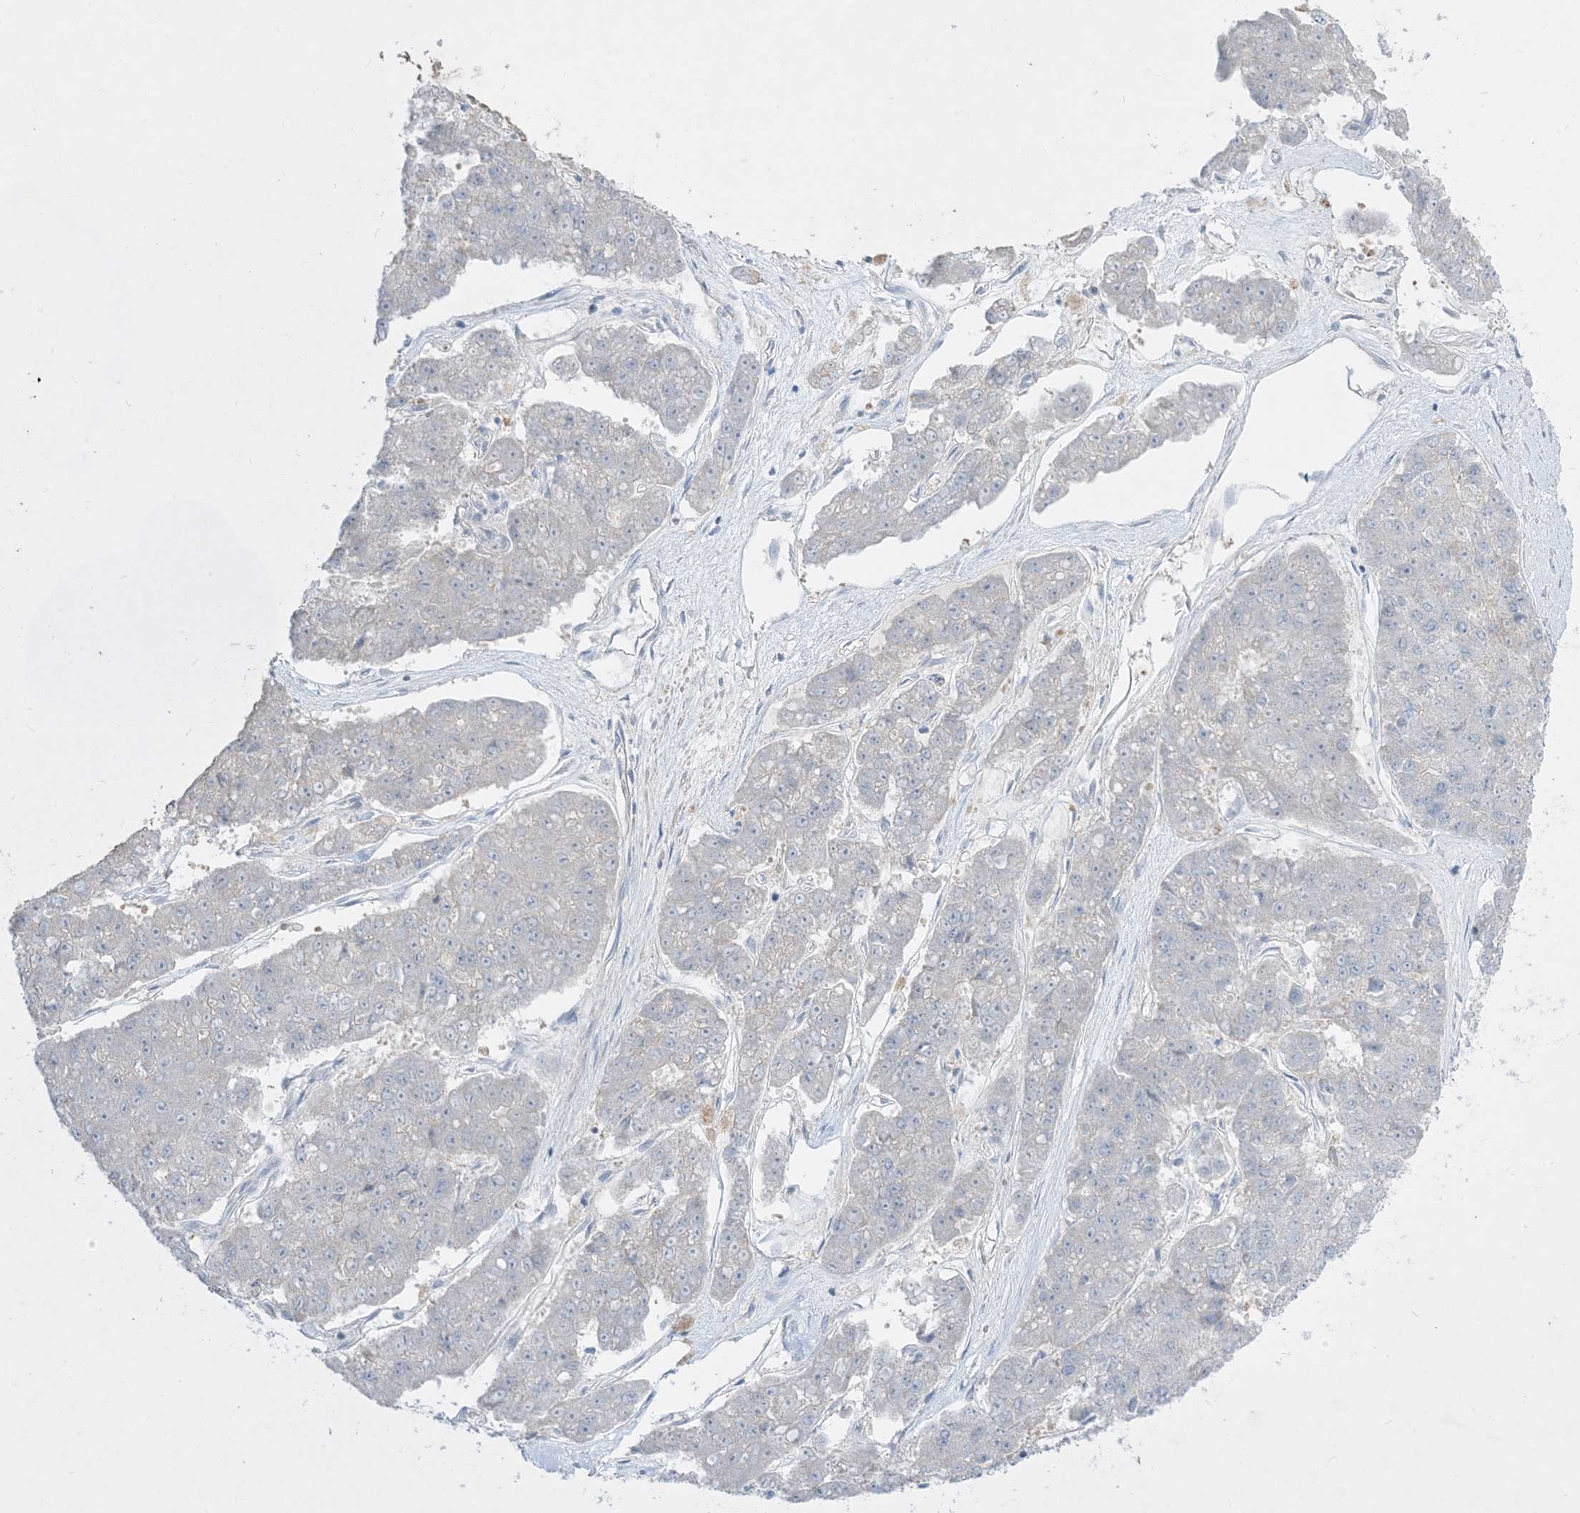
{"staining": {"intensity": "negative", "quantity": "none", "location": "none"}, "tissue": "pancreatic cancer", "cell_type": "Tumor cells", "image_type": "cancer", "snomed": [{"axis": "morphology", "description": "Adenocarcinoma, NOS"}, {"axis": "topography", "description": "Pancreas"}], "caption": "Protein analysis of pancreatic adenocarcinoma exhibits no significant positivity in tumor cells. (DAB (3,3'-diaminobenzidine) immunohistochemistry (IHC) visualized using brightfield microscopy, high magnification).", "gene": "ARHGEF9", "patient": {"sex": "male", "age": 50}}